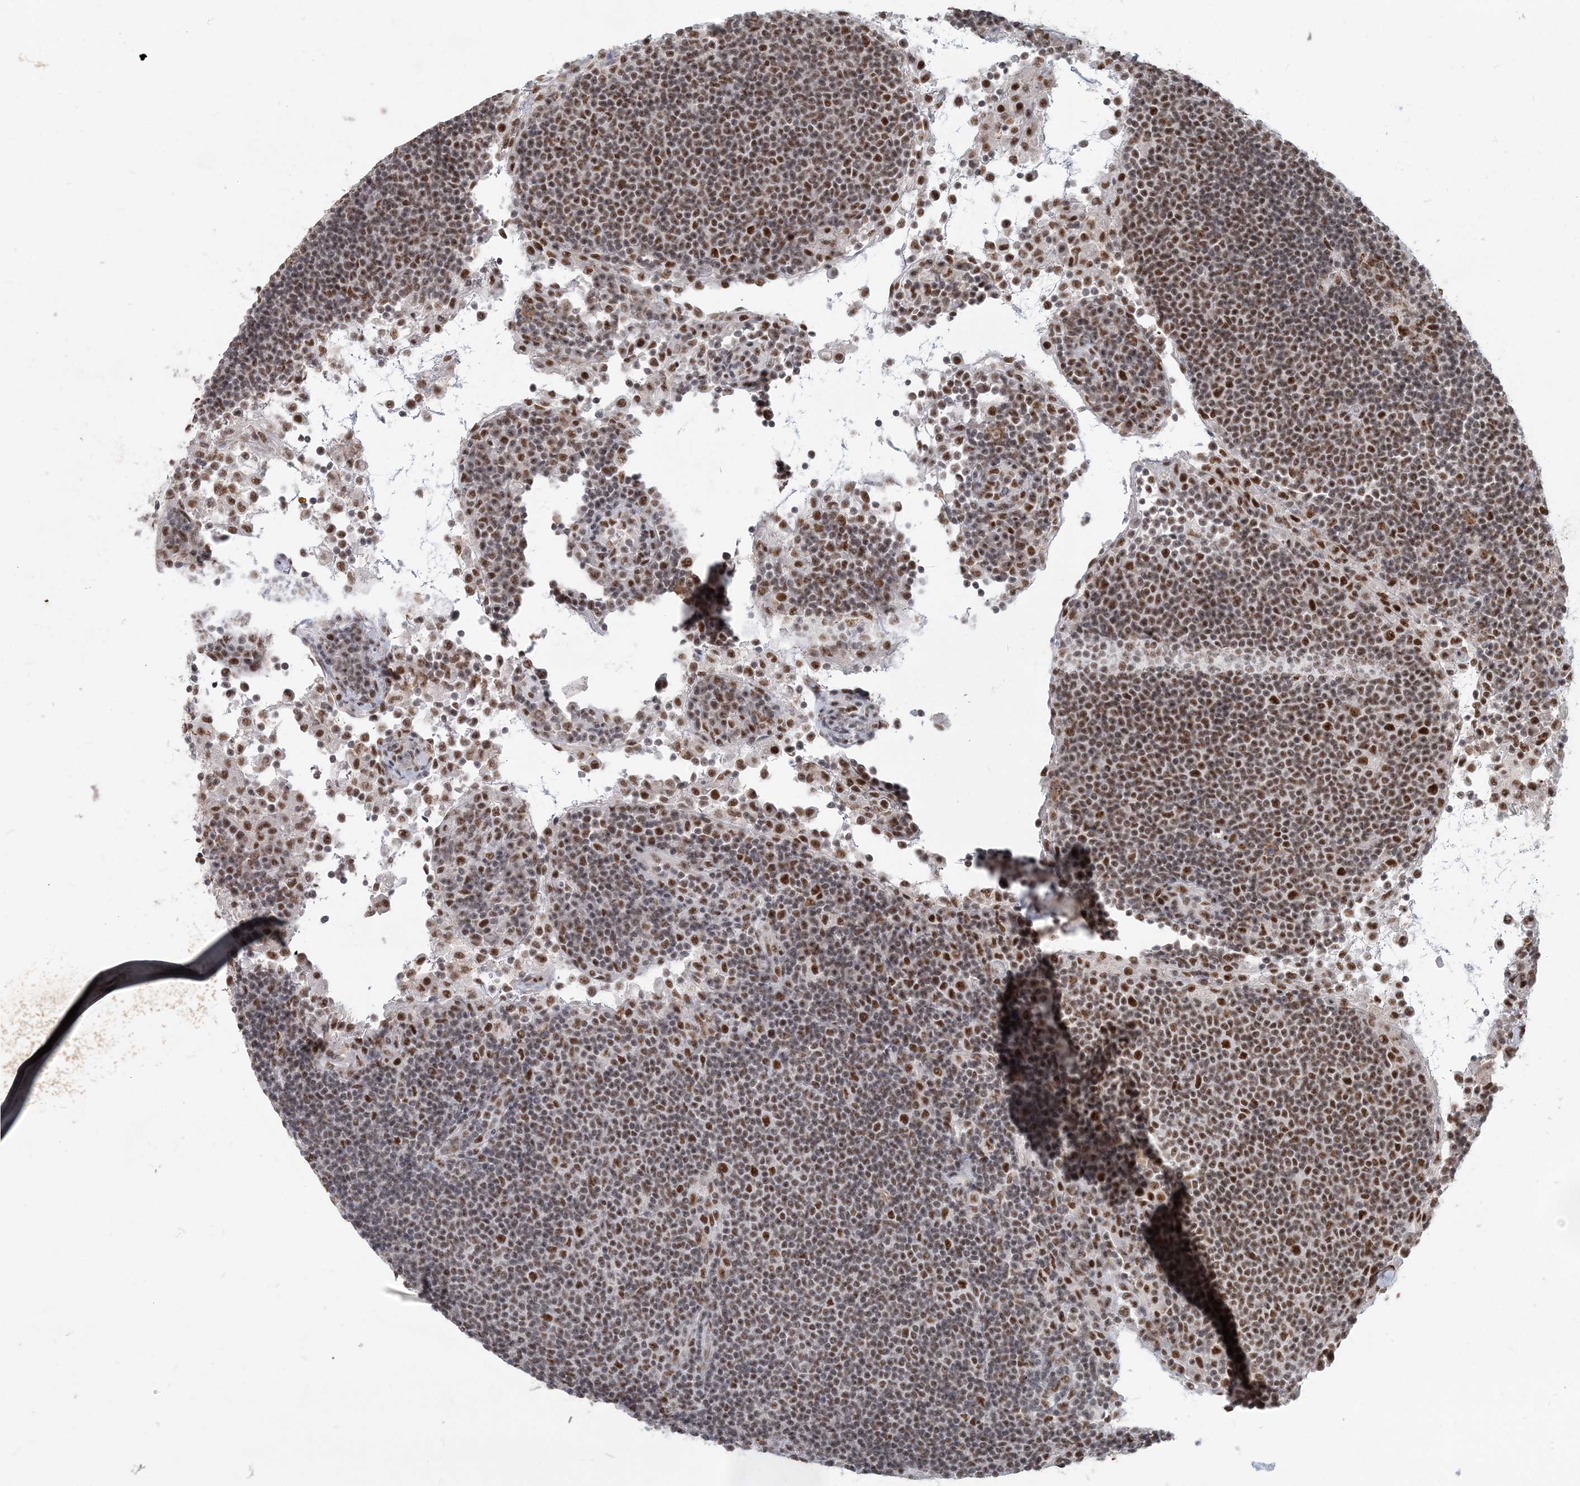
{"staining": {"intensity": "moderate", "quantity": ">75%", "location": "nuclear"}, "tissue": "lymph node", "cell_type": "Non-germinal center cells", "image_type": "normal", "snomed": [{"axis": "morphology", "description": "Normal tissue, NOS"}, {"axis": "topography", "description": "Lymph node"}], "caption": "Immunohistochemical staining of unremarkable human lymph node demonstrates >75% levels of moderate nuclear protein staining in about >75% of non-germinal center cells. (brown staining indicates protein expression, while blue staining denotes nuclei).", "gene": "PLRG1", "patient": {"sex": "female", "age": 53}}